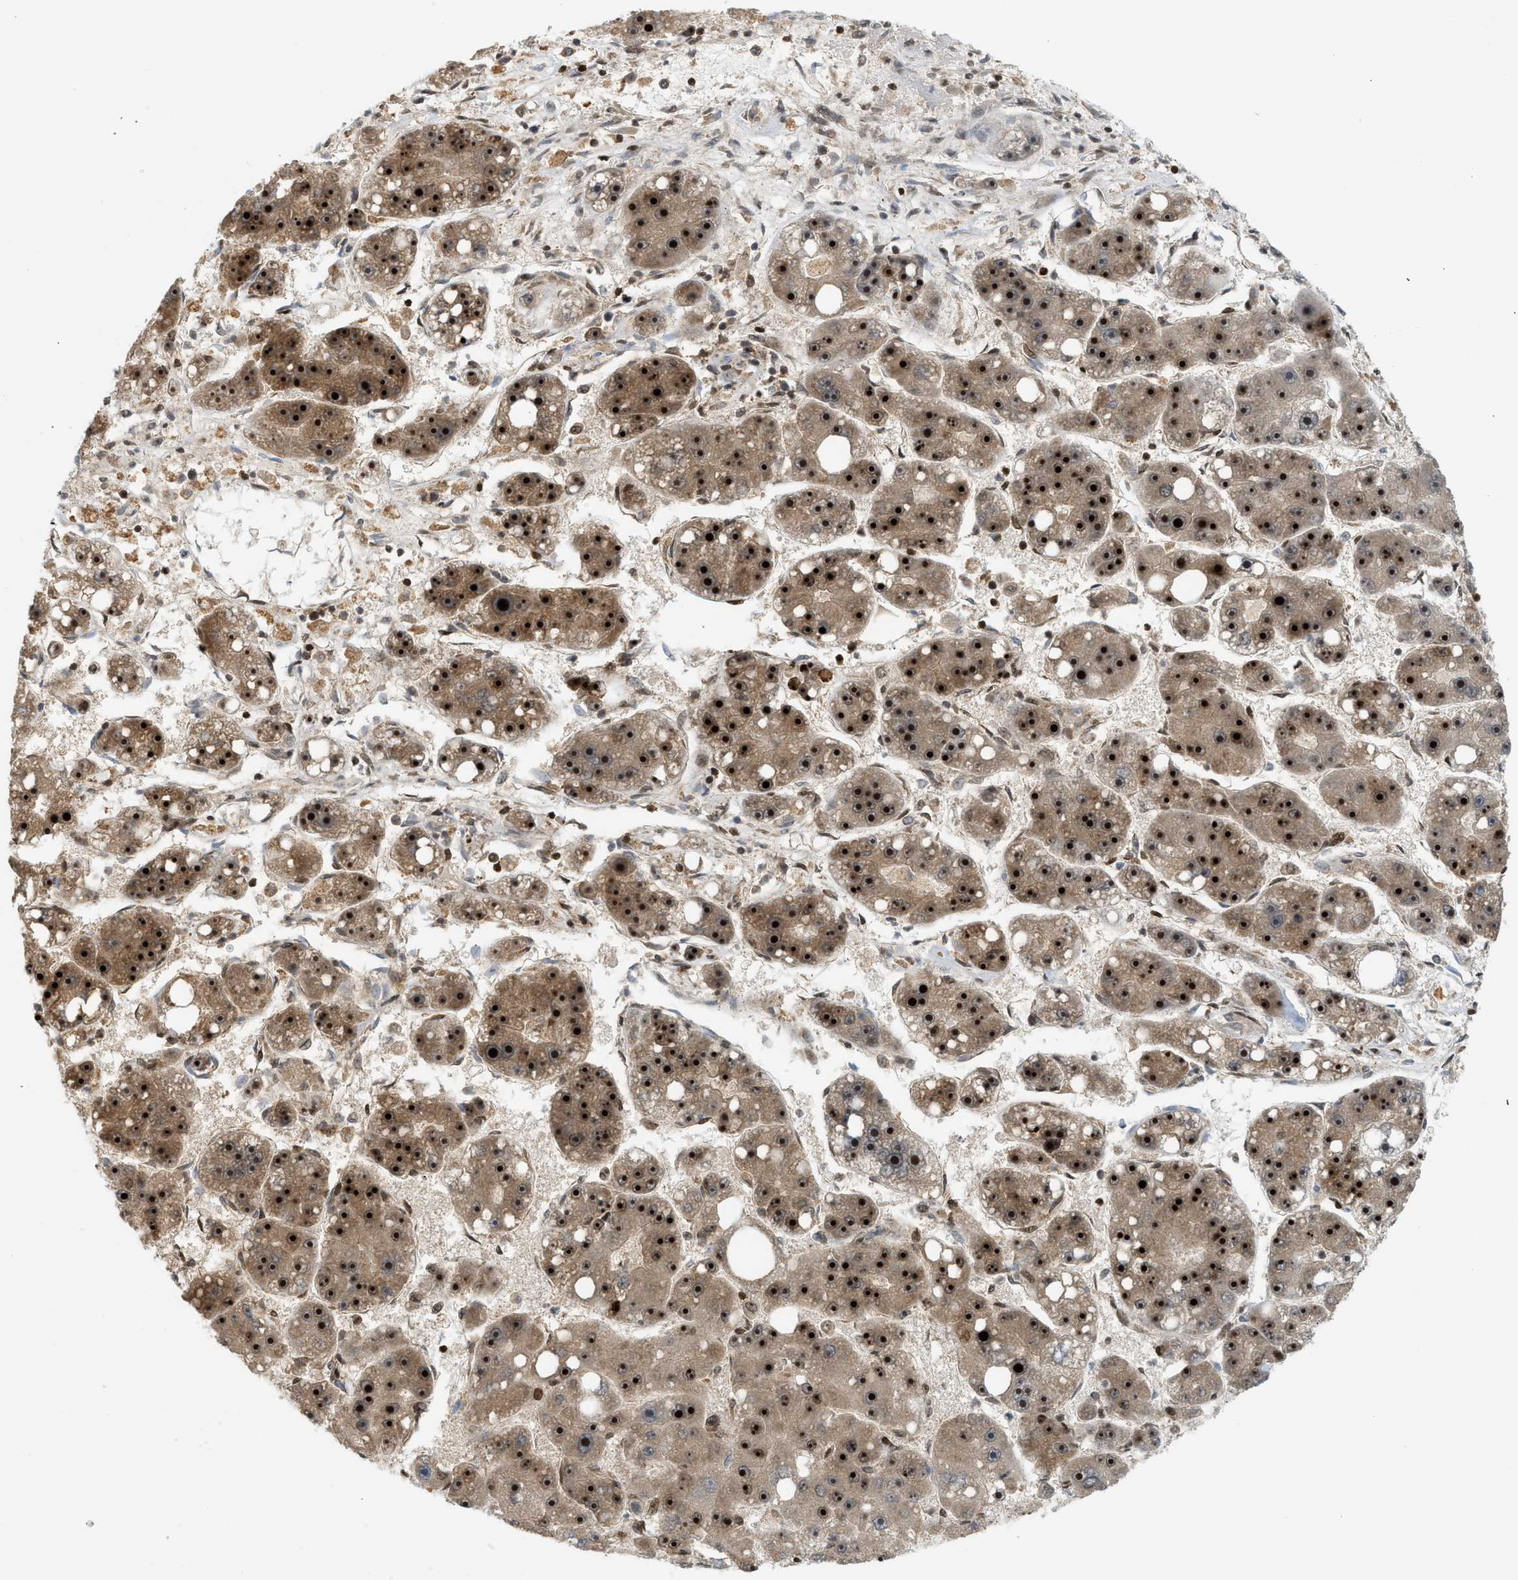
{"staining": {"intensity": "strong", "quantity": ">75%", "location": "cytoplasmic/membranous,nuclear"}, "tissue": "liver cancer", "cell_type": "Tumor cells", "image_type": "cancer", "snomed": [{"axis": "morphology", "description": "Carcinoma, Hepatocellular, NOS"}, {"axis": "topography", "description": "Liver"}], "caption": "Protein staining of liver hepatocellular carcinoma tissue demonstrates strong cytoplasmic/membranous and nuclear staining in about >75% of tumor cells. (DAB IHC, brown staining for protein, blue staining for nuclei).", "gene": "ZNF22", "patient": {"sex": "female", "age": 61}}